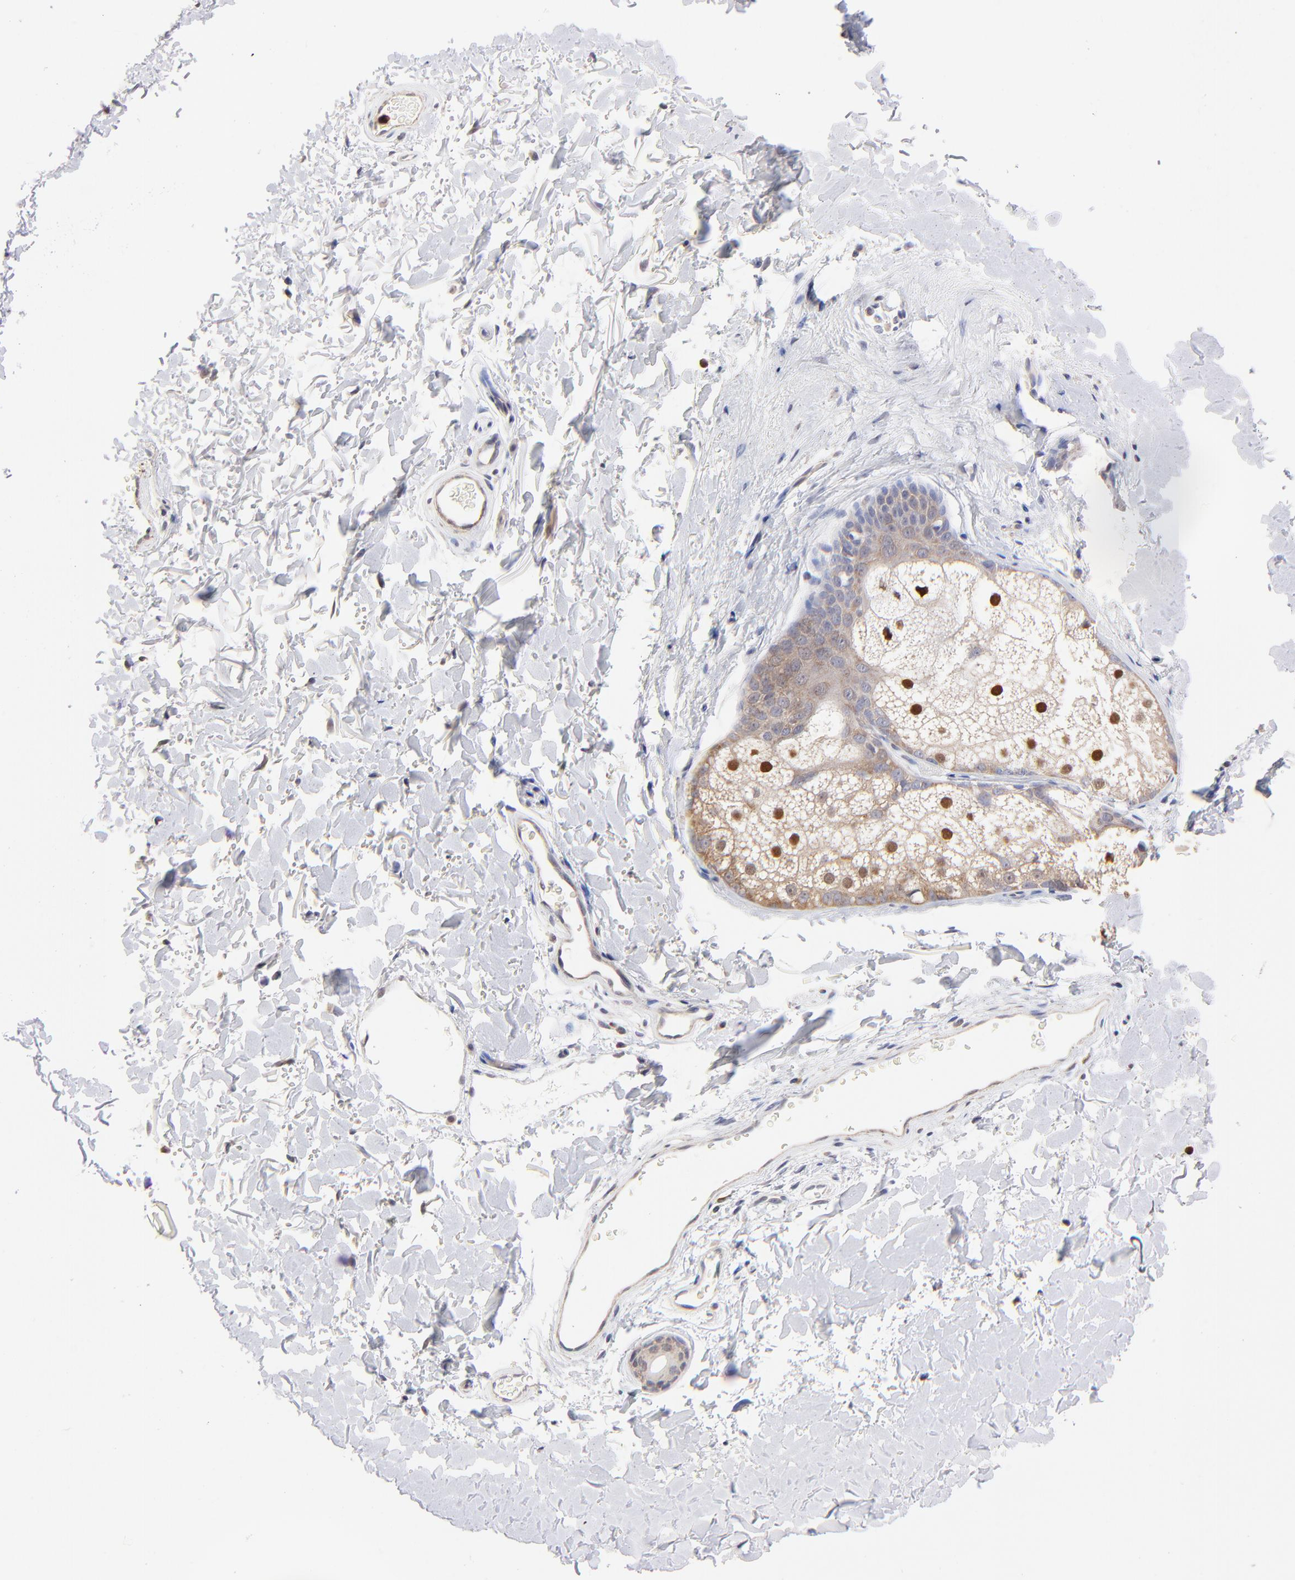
{"staining": {"intensity": "weak", "quantity": "25%-75%", "location": "cytoplasmic/membranous"}, "tissue": "skin", "cell_type": "Fibroblasts", "image_type": "normal", "snomed": [{"axis": "morphology", "description": "Normal tissue, NOS"}, {"axis": "topography", "description": "Skin"}], "caption": "Protein analysis of unremarkable skin reveals weak cytoplasmic/membranous staining in about 25%-75% of fibroblasts.", "gene": "BBOF1", "patient": {"sex": "male", "age": 63}}